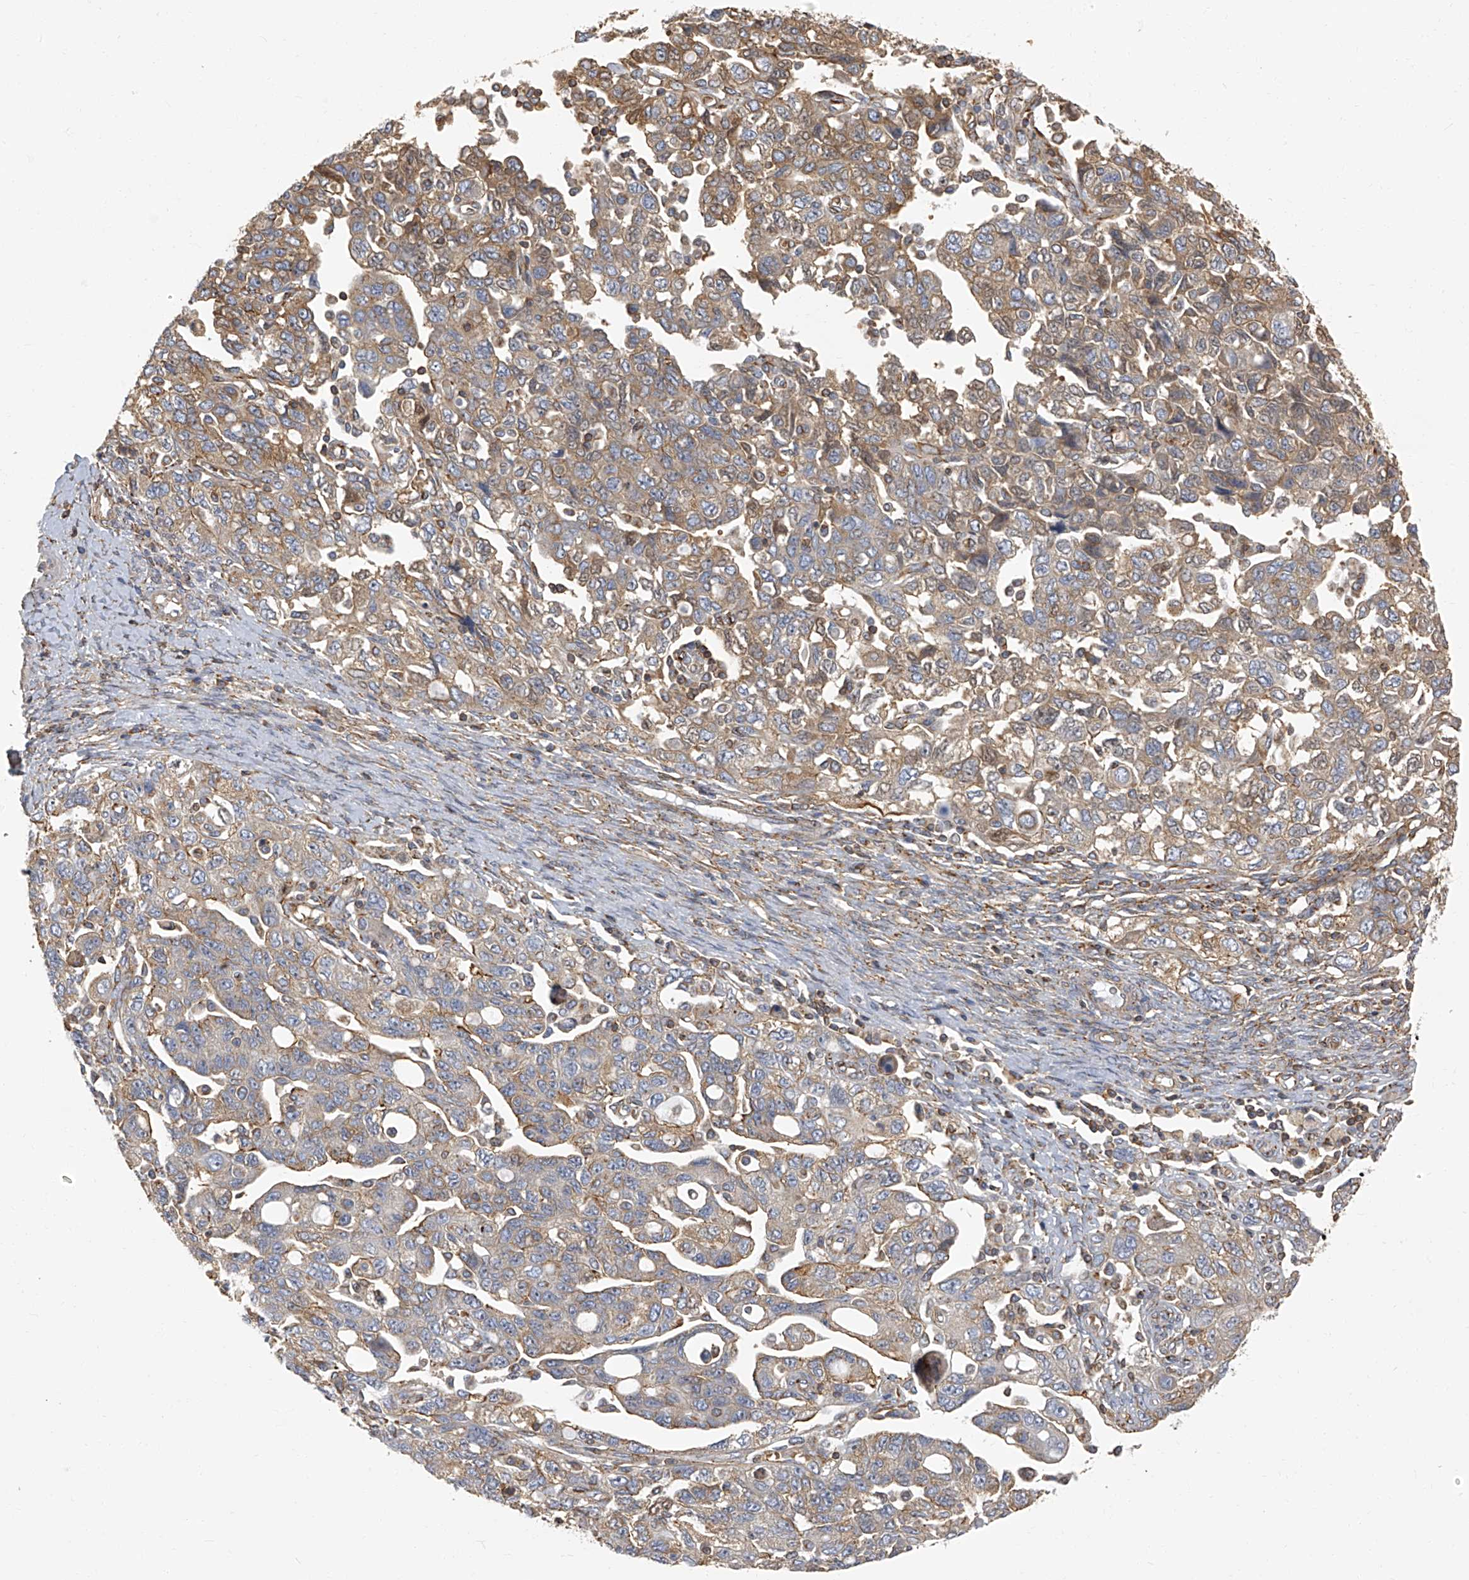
{"staining": {"intensity": "moderate", "quantity": ">75%", "location": "cytoplasmic/membranous"}, "tissue": "ovarian cancer", "cell_type": "Tumor cells", "image_type": "cancer", "snomed": [{"axis": "morphology", "description": "Carcinoma, NOS"}, {"axis": "morphology", "description": "Cystadenocarcinoma, serous, NOS"}, {"axis": "topography", "description": "Ovary"}], "caption": "Human serous cystadenocarcinoma (ovarian) stained with a protein marker shows moderate staining in tumor cells.", "gene": "SEPTIN7", "patient": {"sex": "female", "age": 69}}